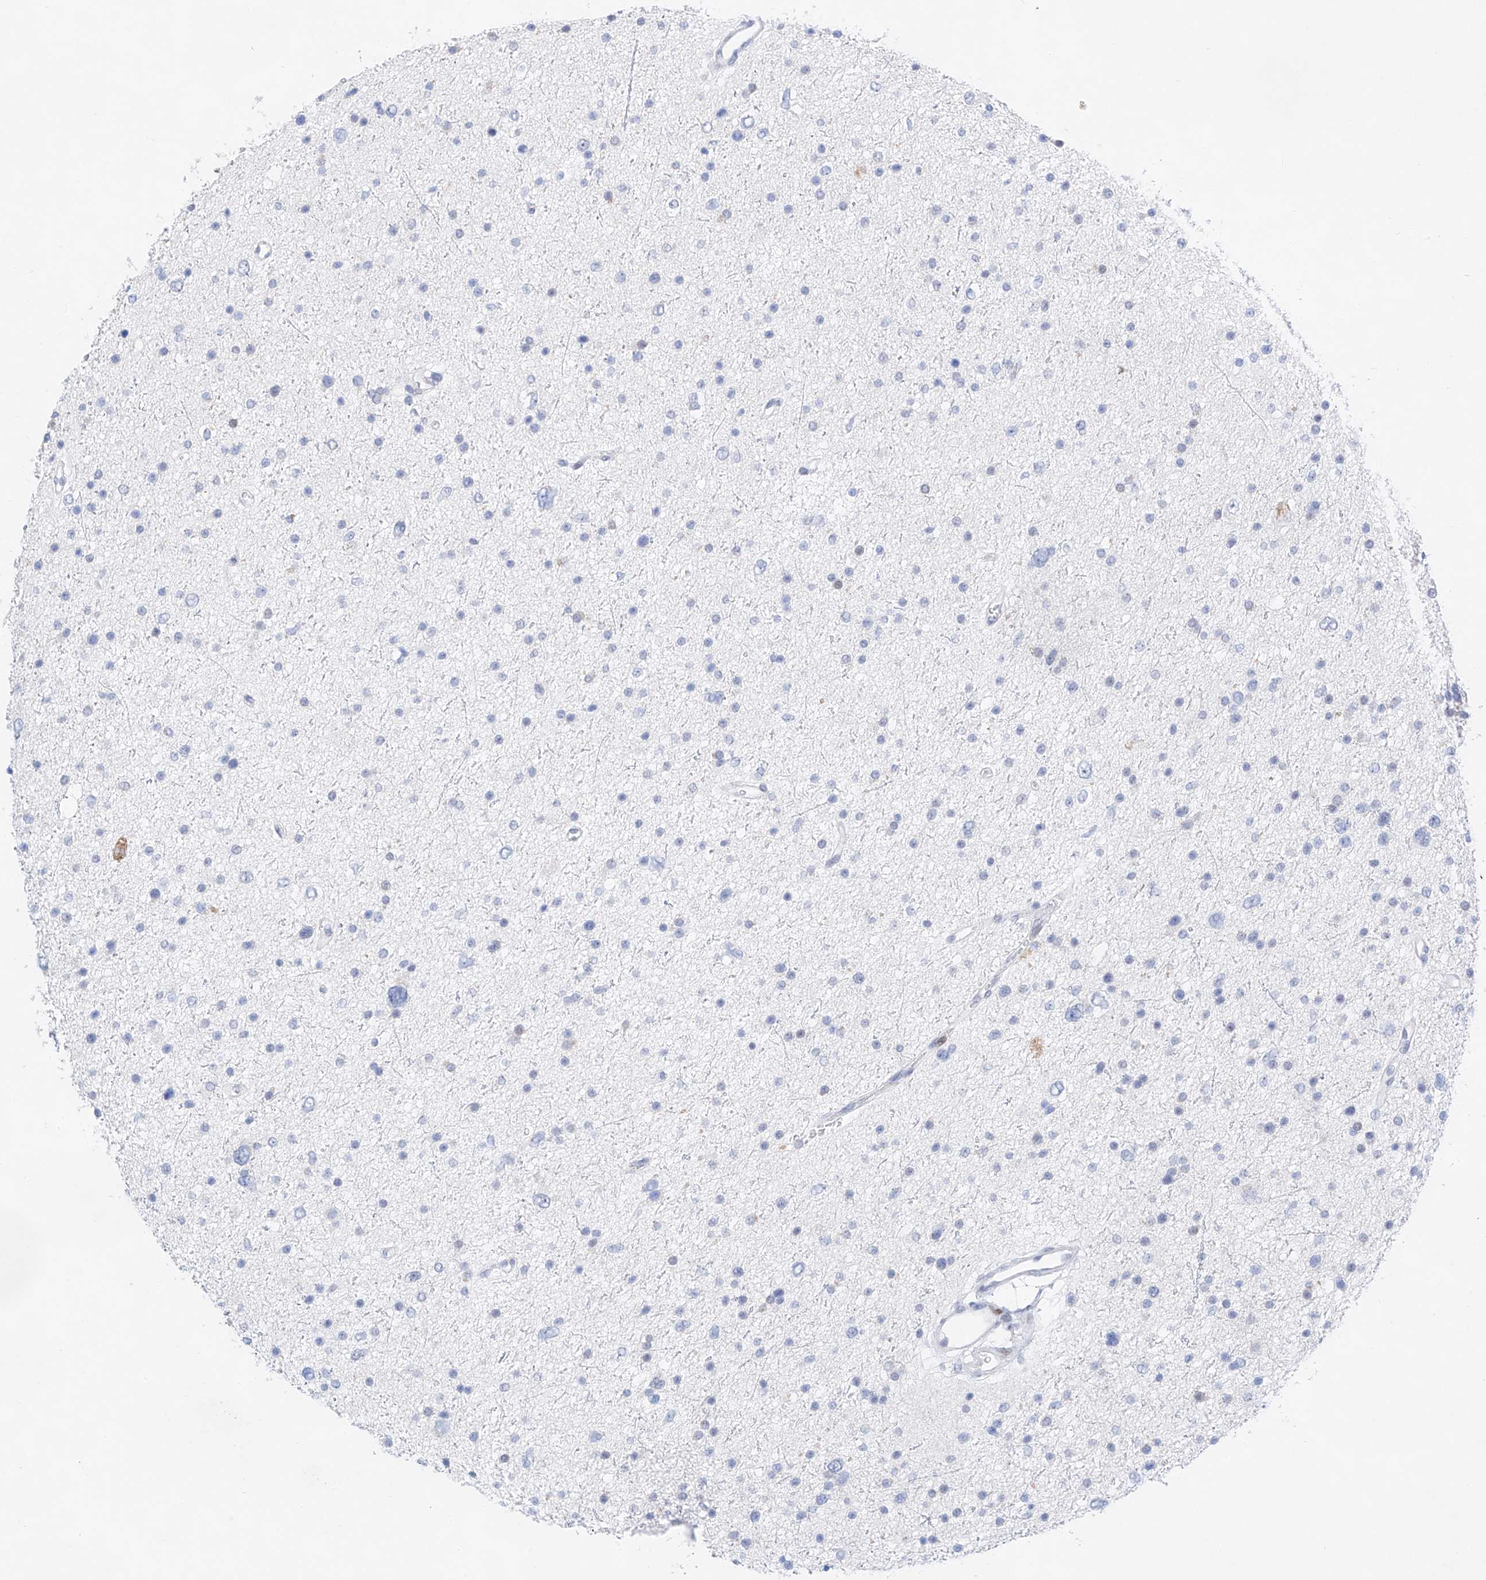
{"staining": {"intensity": "negative", "quantity": "none", "location": "none"}, "tissue": "glioma", "cell_type": "Tumor cells", "image_type": "cancer", "snomed": [{"axis": "morphology", "description": "Glioma, malignant, Low grade"}, {"axis": "topography", "description": "Brain"}], "caption": "Human malignant low-grade glioma stained for a protein using immunohistochemistry (IHC) displays no staining in tumor cells.", "gene": "NT5C3B", "patient": {"sex": "female", "age": 37}}